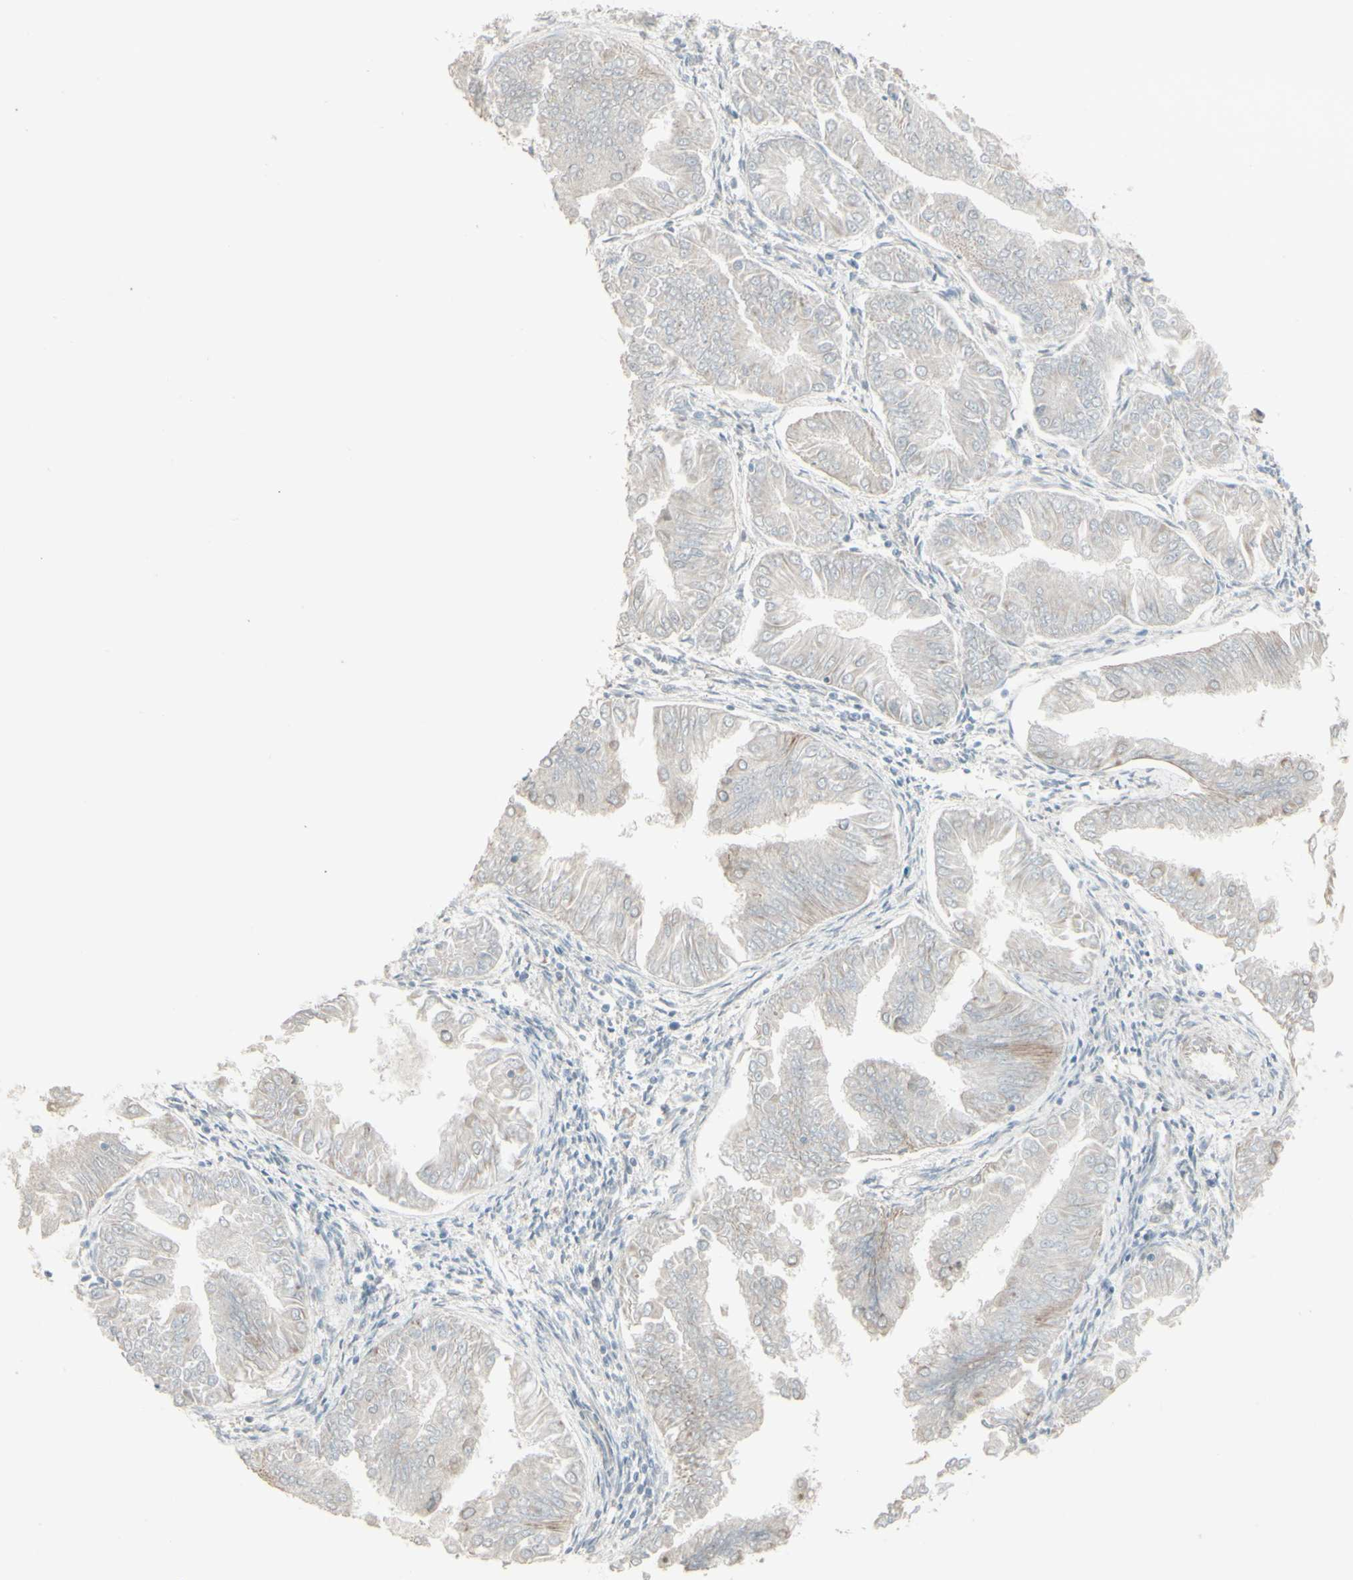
{"staining": {"intensity": "negative", "quantity": "none", "location": "none"}, "tissue": "endometrial cancer", "cell_type": "Tumor cells", "image_type": "cancer", "snomed": [{"axis": "morphology", "description": "Adenocarcinoma, NOS"}, {"axis": "topography", "description": "Endometrium"}], "caption": "This is an IHC micrograph of human adenocarcinoma (endometrial). There is no positivity in tumor cells.", "gene": "GMNN", "patient": {"sex": "female", "age": 53}}